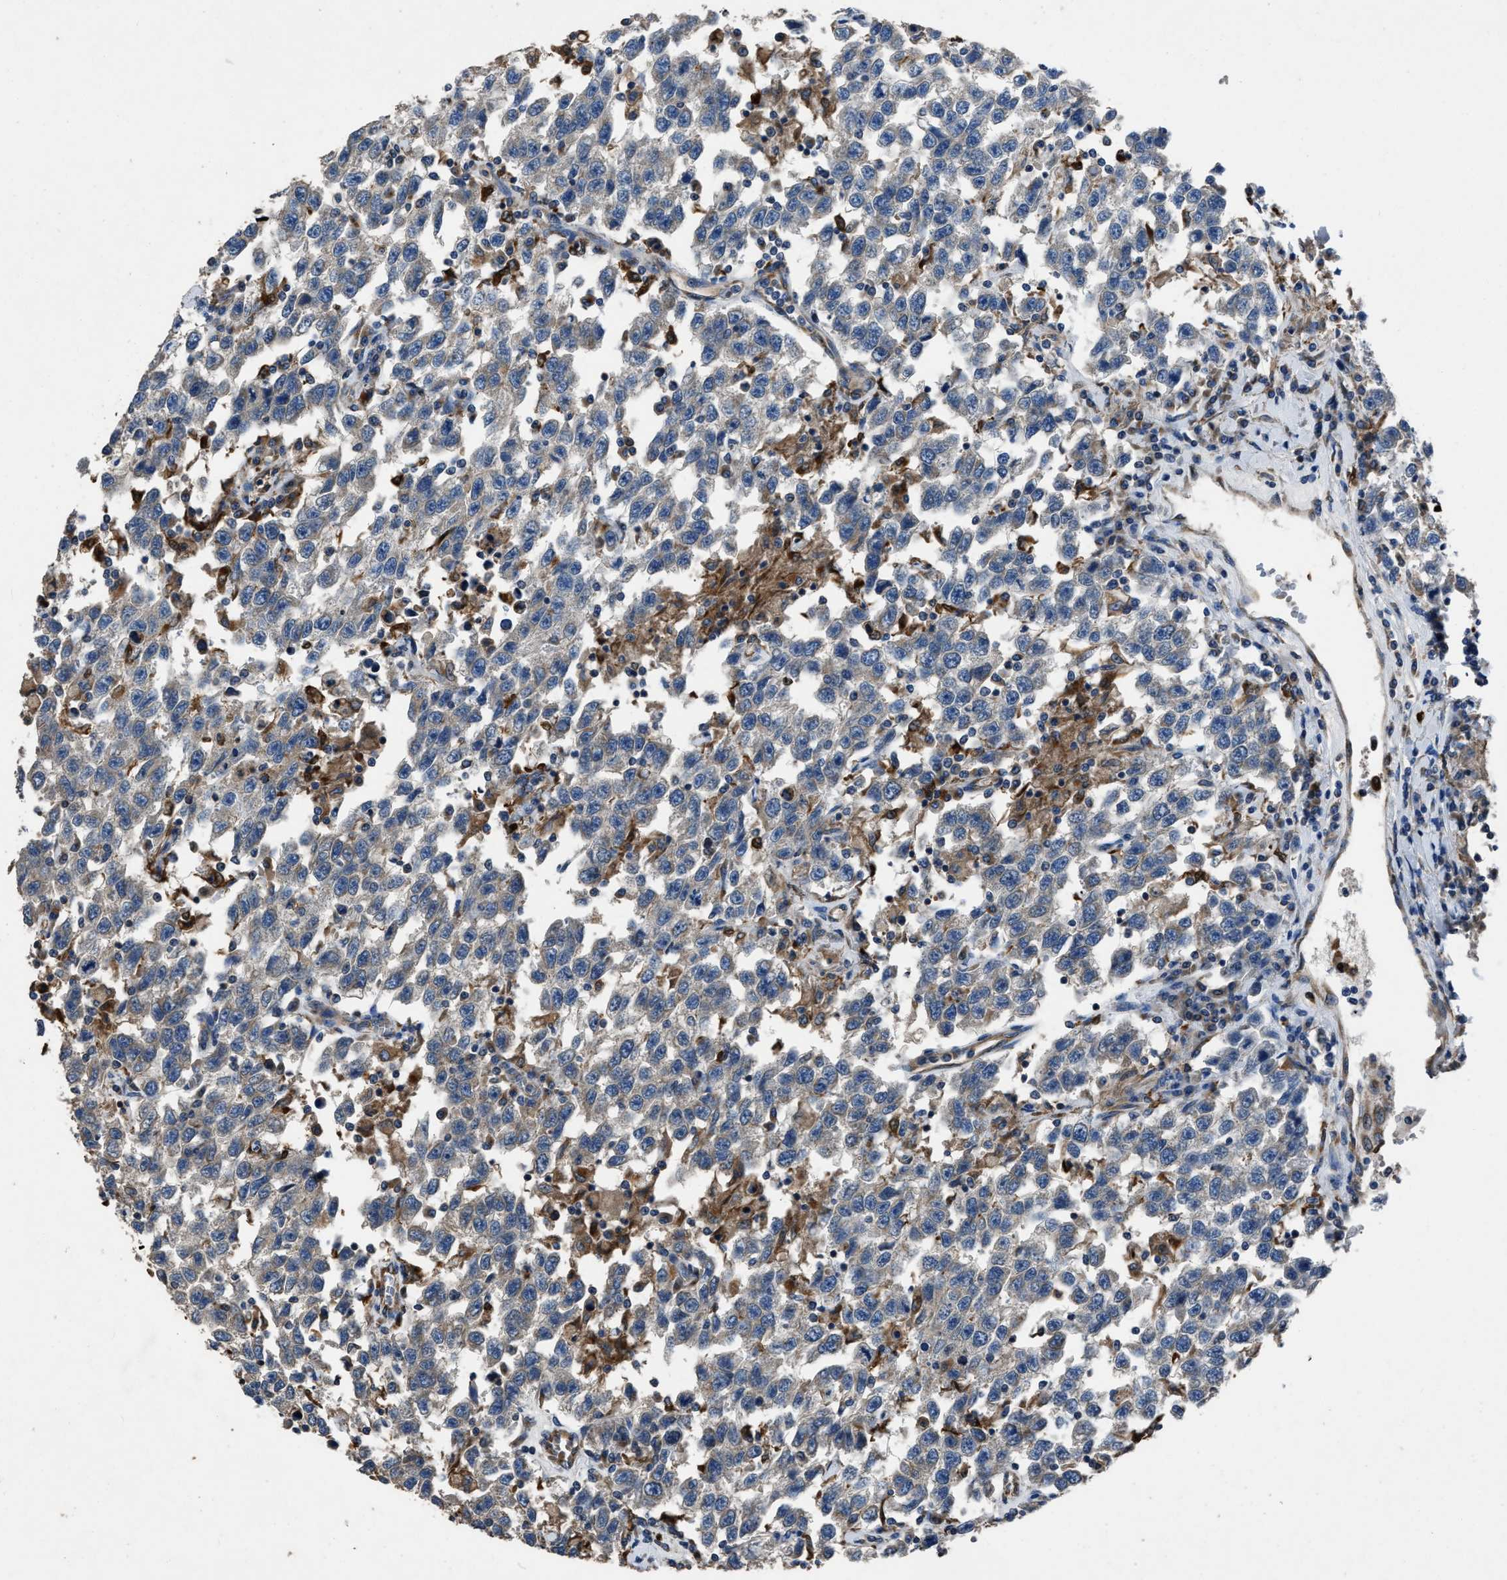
{"staining": {"intensity": "negative", "quantity": "none", "location": "none"}, "tissue": "testis cancer", "cell_type": "Tumor cells", "image_type": "cancer", "snomed": [{"axis": "morphology", "description": "Seminoma, NOS"}, {"axis": "topography", "description": "Testis"}], "caption": "Photomicrograph shows no significant protein staining in tumor cells of seminoma (testis).", "gene": "ANGPT1", "patient": {"sex": "male", "age": 41}}